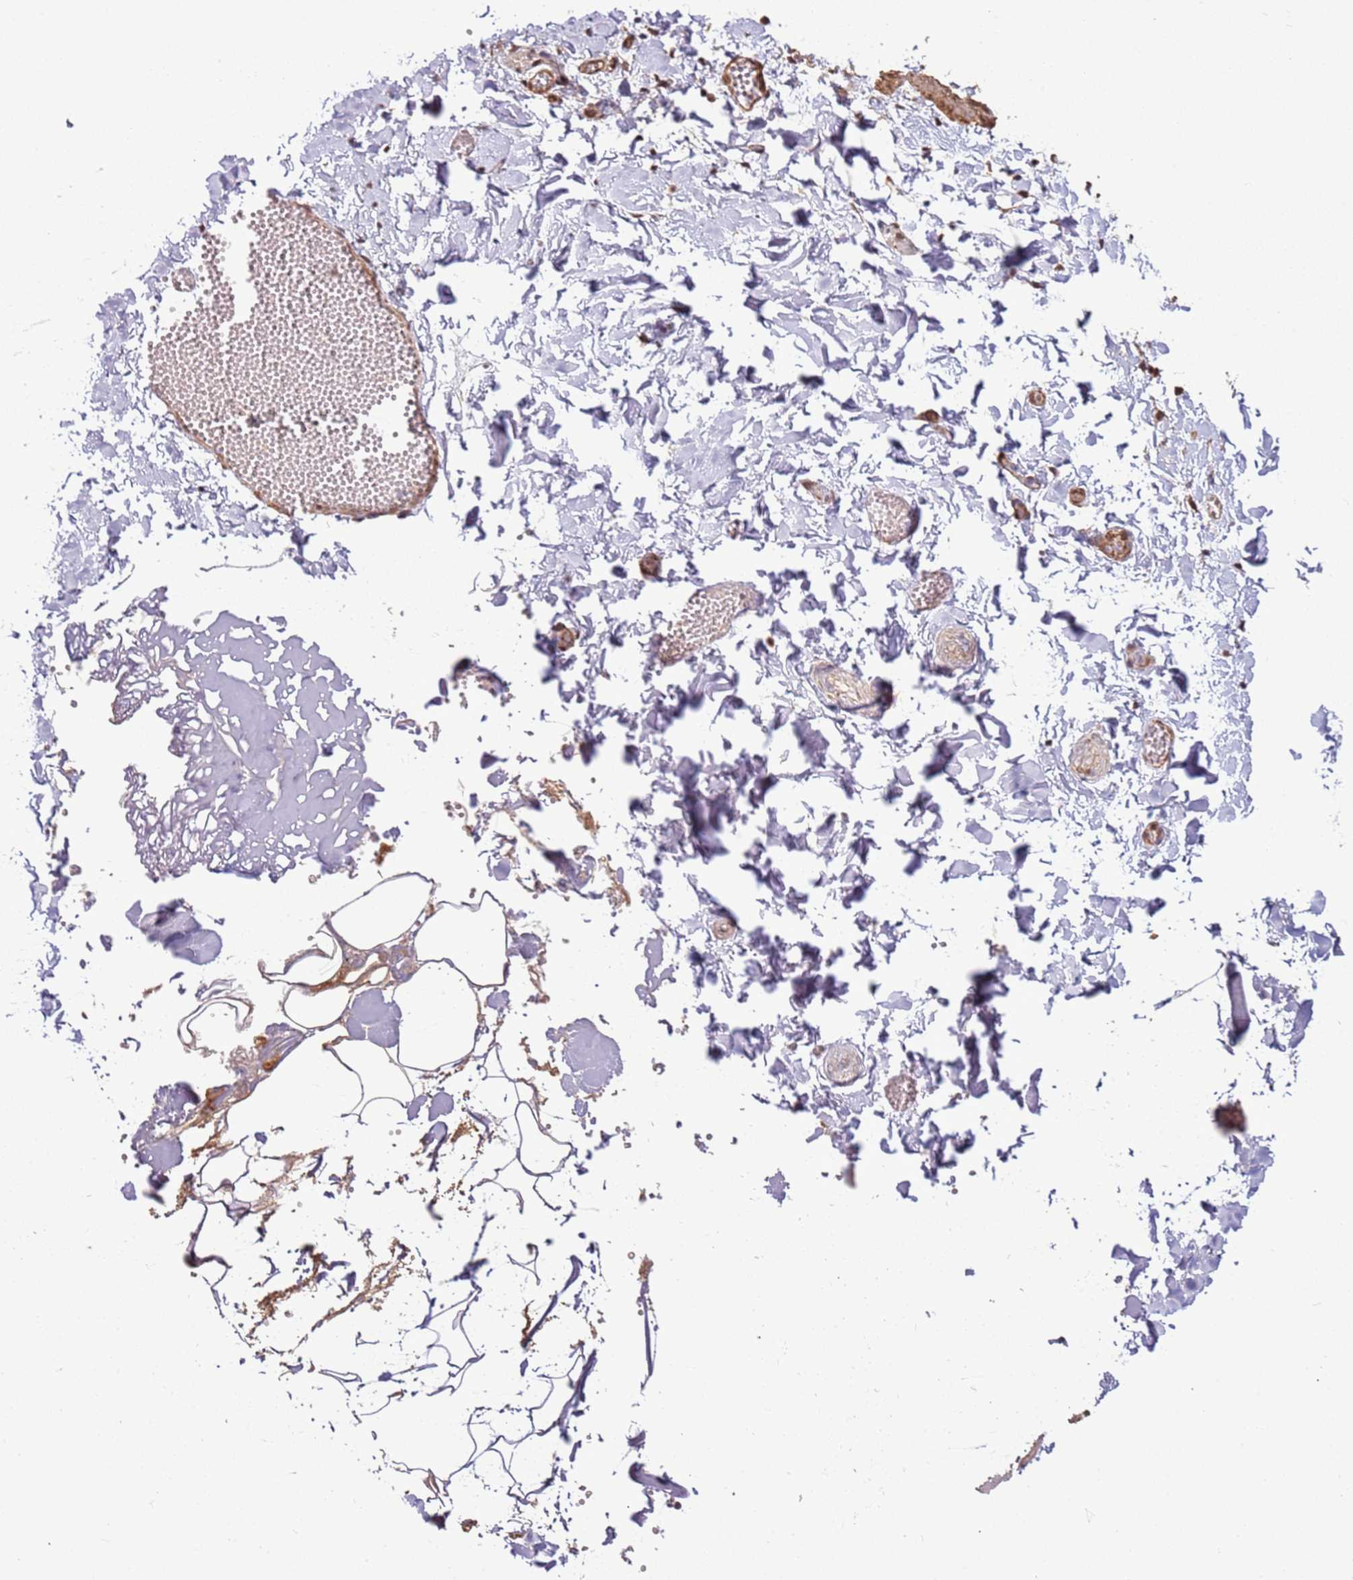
{"staining": {"intensity": "negative", "quantity": "none", "location": "none"}, "tissue": "adipose tissue", "cell_type": "Adipocytes", "image_type": "normal", "snomed": [{"axis": "morphology", "description": "Normal tissue, NOS"}, {"axis": "topography", "description": "Gallbladder"}, {"axis": "topography", "description": "Peripheral nerve tissue"}], "caption": "Immunohistochemistry photomicrograph of normal adipose tissue stained for a protein (brown), which reveals no expression in adipocytes.", "gene": "POLR3H", "patient": {"sex": "male", "age": 38}}